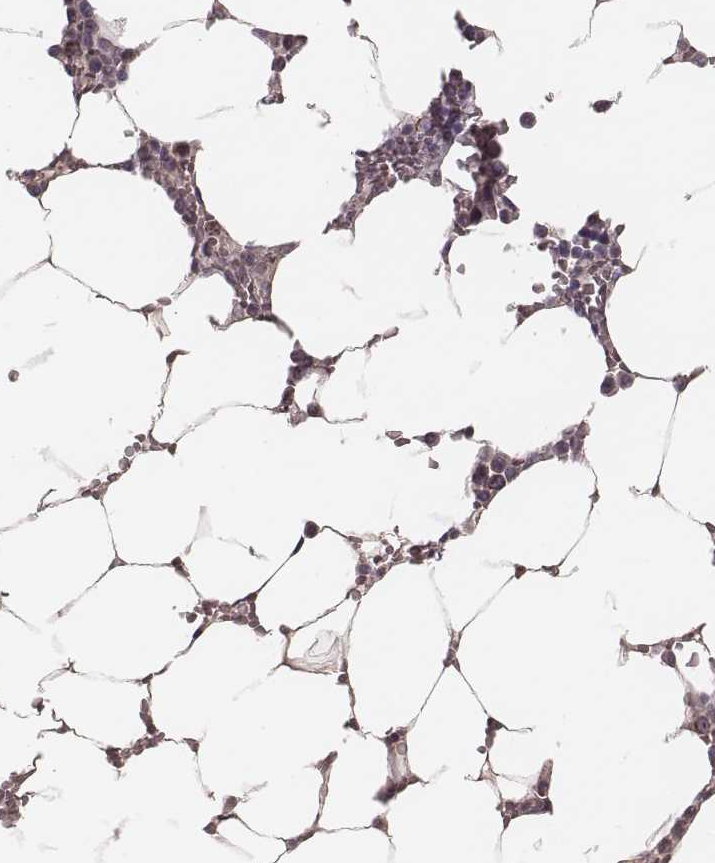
{"staining": {"intensity": "moderate", "quantity": "<25%", "location": "cytoplasmic/membranous"}, "tissue": "bone marrow", "cell_type": "Hematopoietic cells", "image_type": "normal", "snomed": [{"axis": "morphology", "description": "Normal tissue, NOS"}, {"axis": "topography", "description": "Bone marrow"}], "caption": "About <25% of hematopoietic cells in benign bone marrow reveal moderate cytoplasmic/membranous protein staining as visualized by brown immunohistochemical staining.", "gene": "MRPS27", "patient": {"sex": "female", "age": 52}}